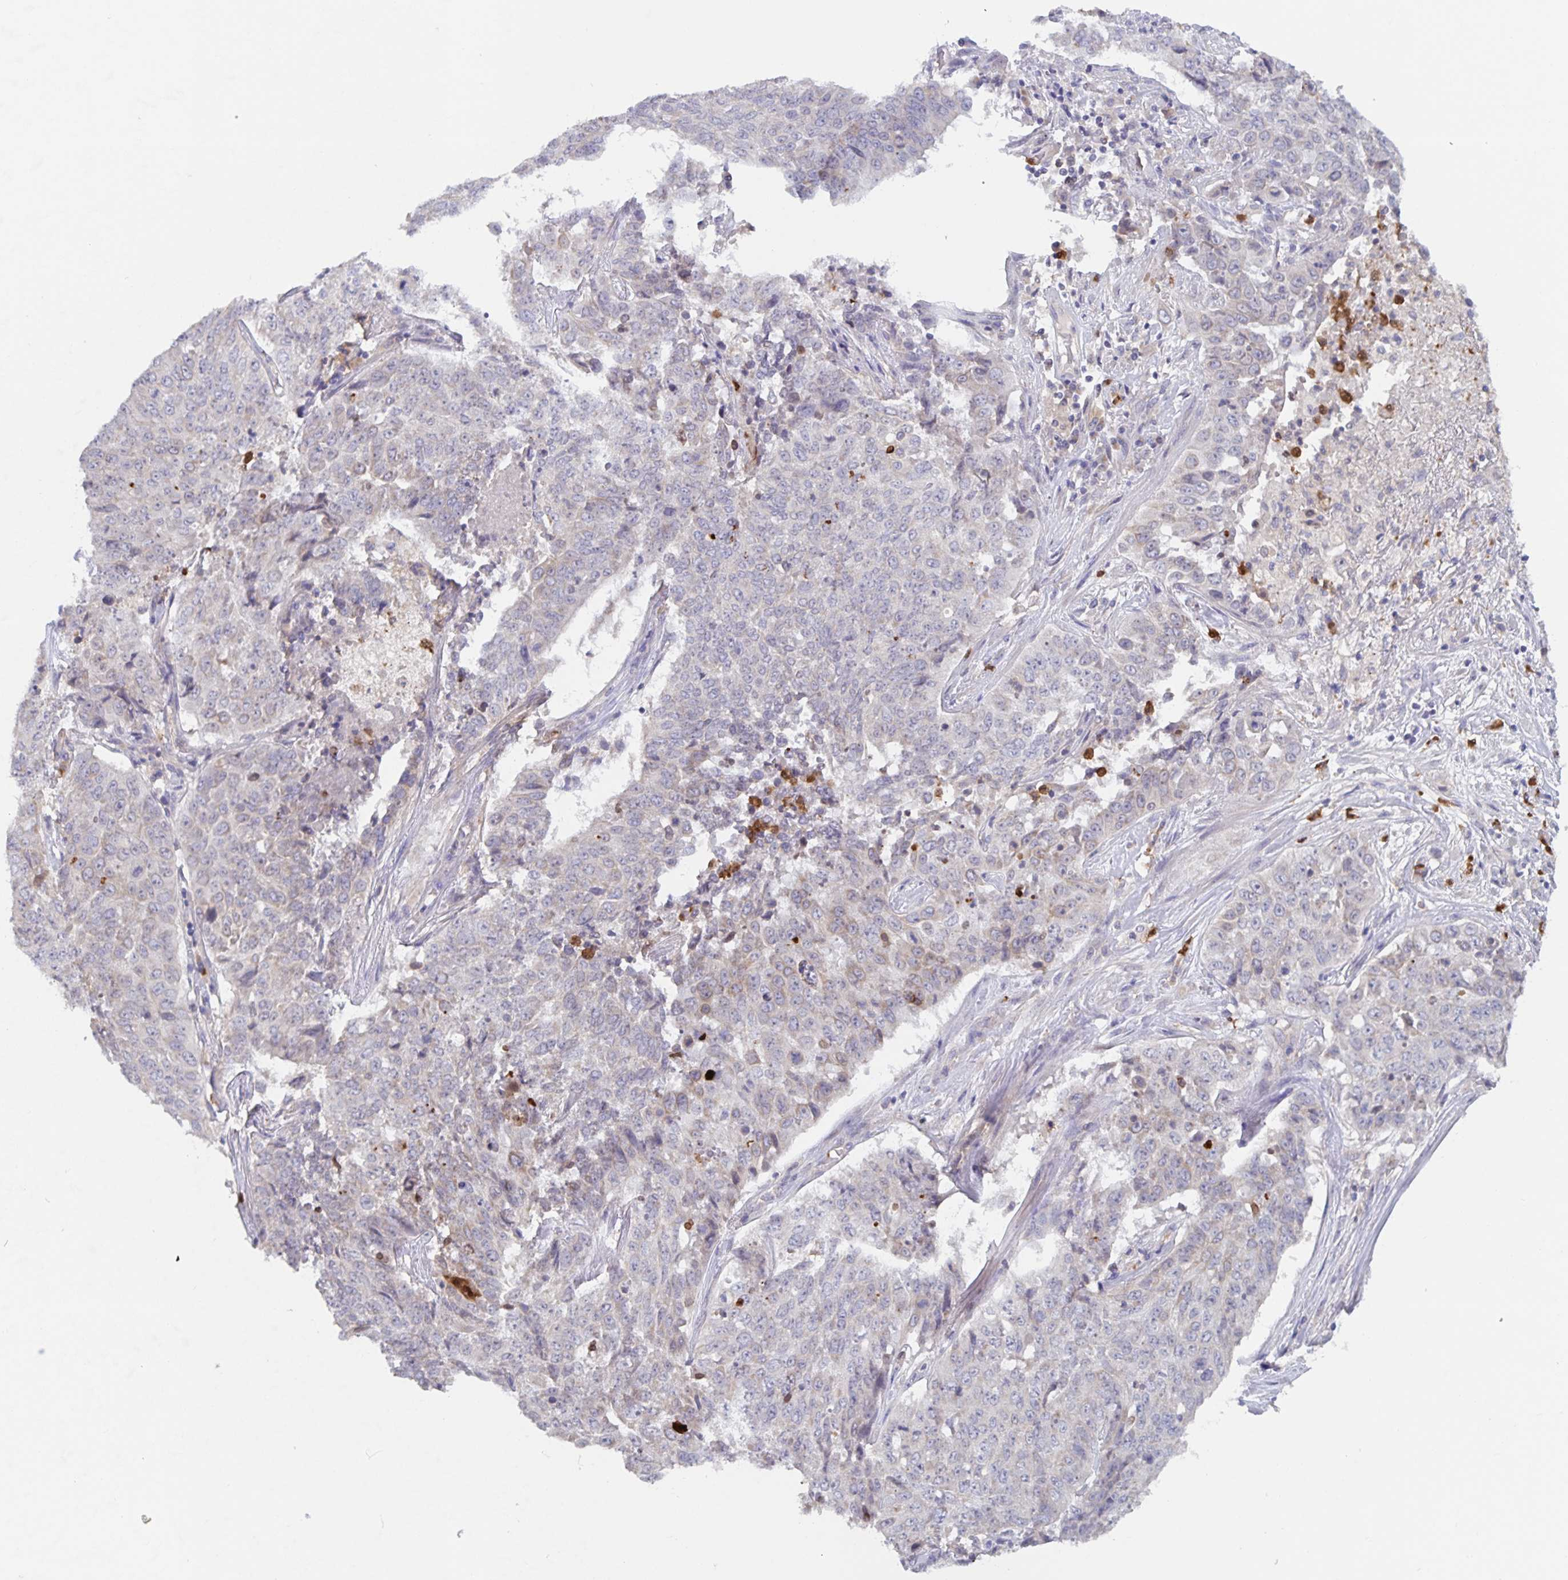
{"staining": {"intensity": "weak", "quantity": "<25%", "location": "cytoplasmic/membranous"}, "tissue": "lung cancer", "cell_type": "Tumor cells", "image_type": "cancer", "snomed": [{"axis": "morphology", "description": "Normal tissue, NOS"}, {"axis": "morphology", "description": "Squamous cell carcinoma, NOS"}, {"axis": "topography", "description": "Bronchus"}, {"axis": "topography", "description": "Lung"}], "caption": "Micrograph shows no protein positivity in tumor cells of lung cancer (squamous cell carcinoma) tissue.", "gene": "CDC42BPG", "patient": {"sex": "male", "age": 64}}